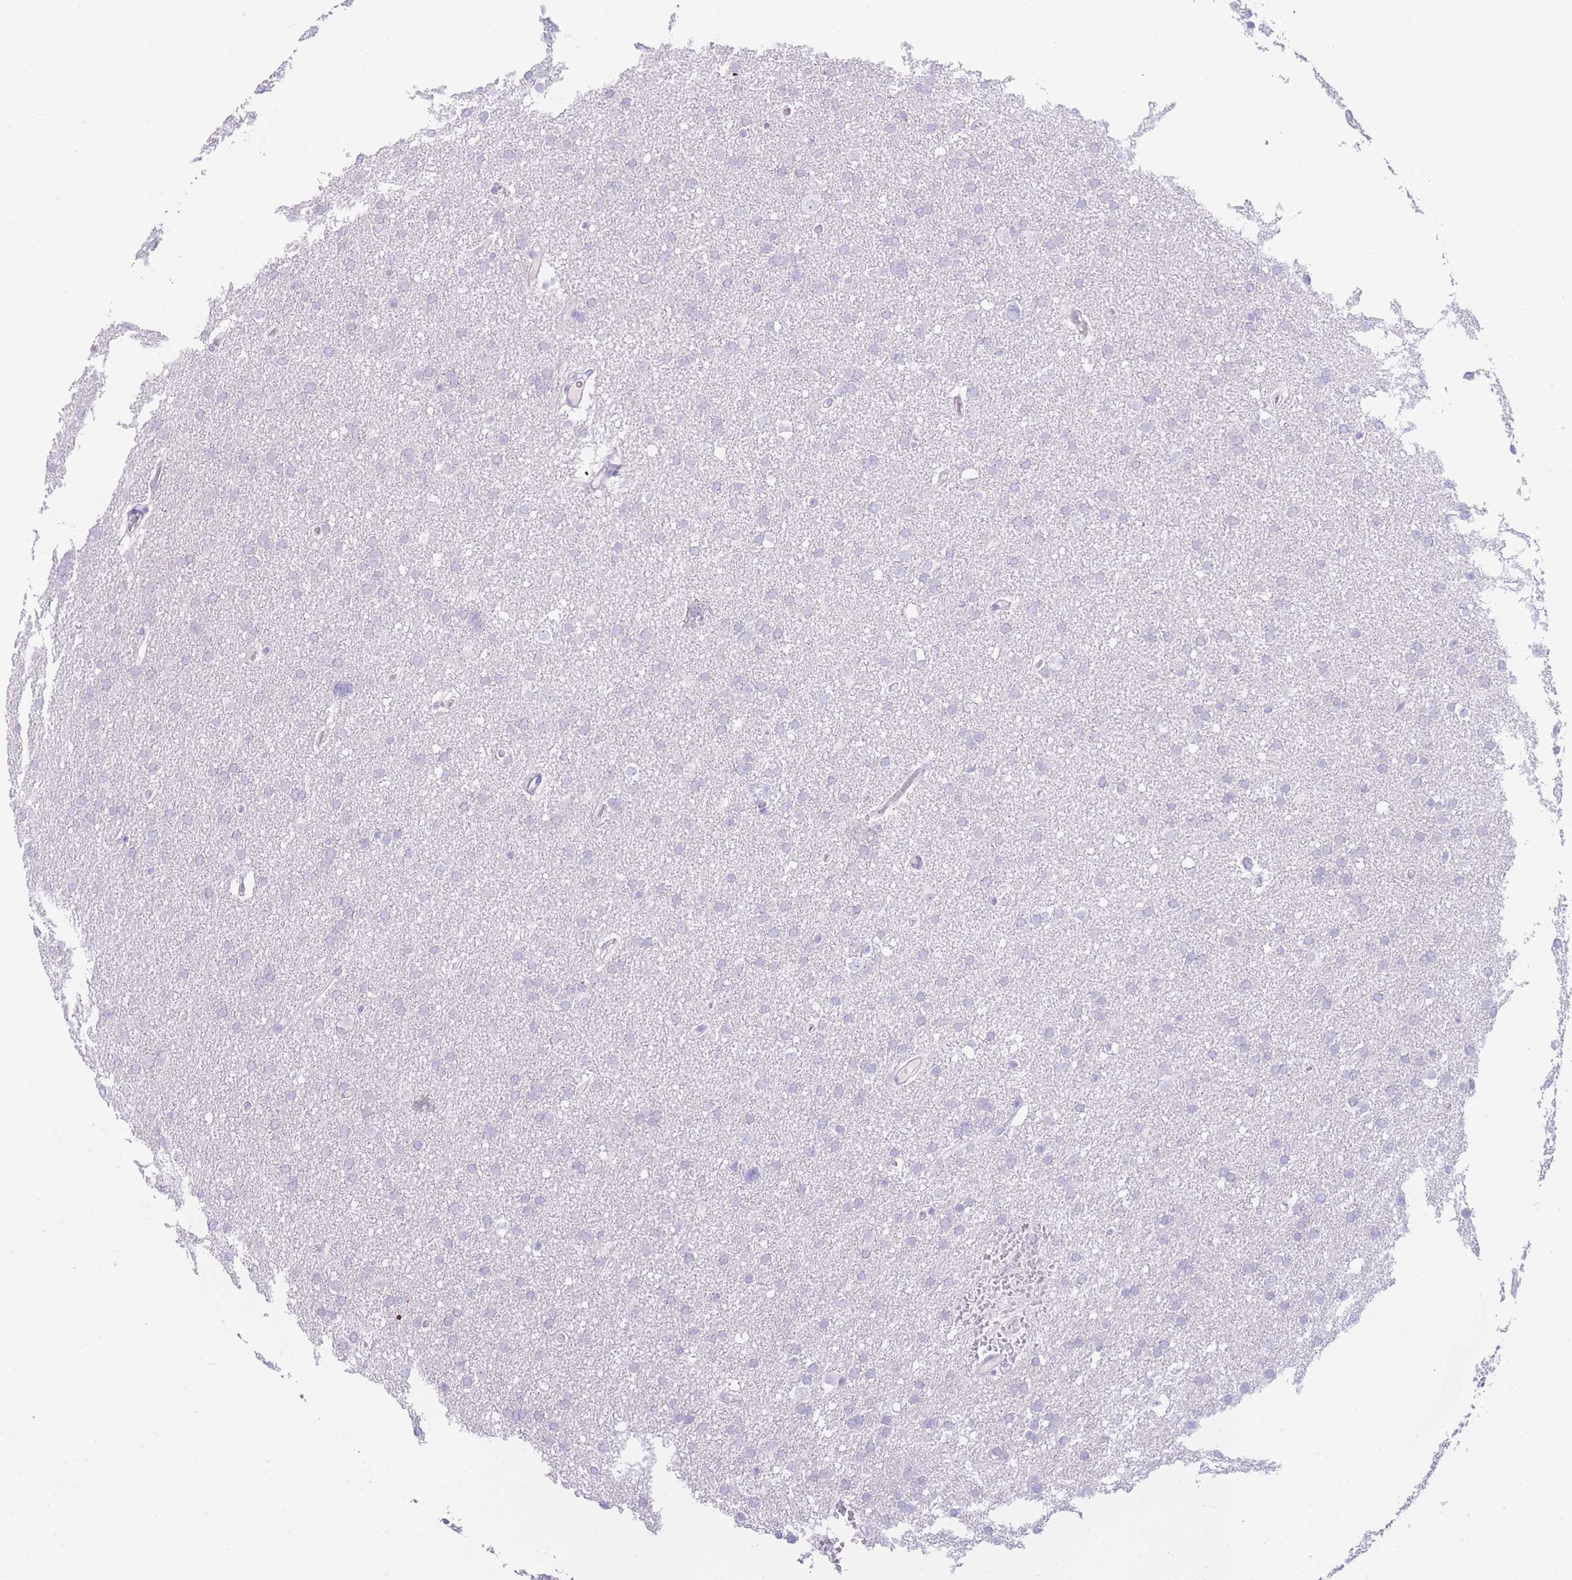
{"staining": {"intensity": "negative", "quantity": "none", "location": "none"}, "tissue": "glioma", "cell_type": "Tumor cells", "image_type": "cancer", "snomed": [{"axis": "morphology", "description": "Glioma, malignant, High grade"}, {"axis": "topography", "description": "Cerebral cortex"}], "caption": "Human malignant glioma (high-grade) stained for a protein using immunohistochemistry reveals no expression in tumor cells.", "gene": "ZNF212", "patient": {"sex": "female", "age": 36}}